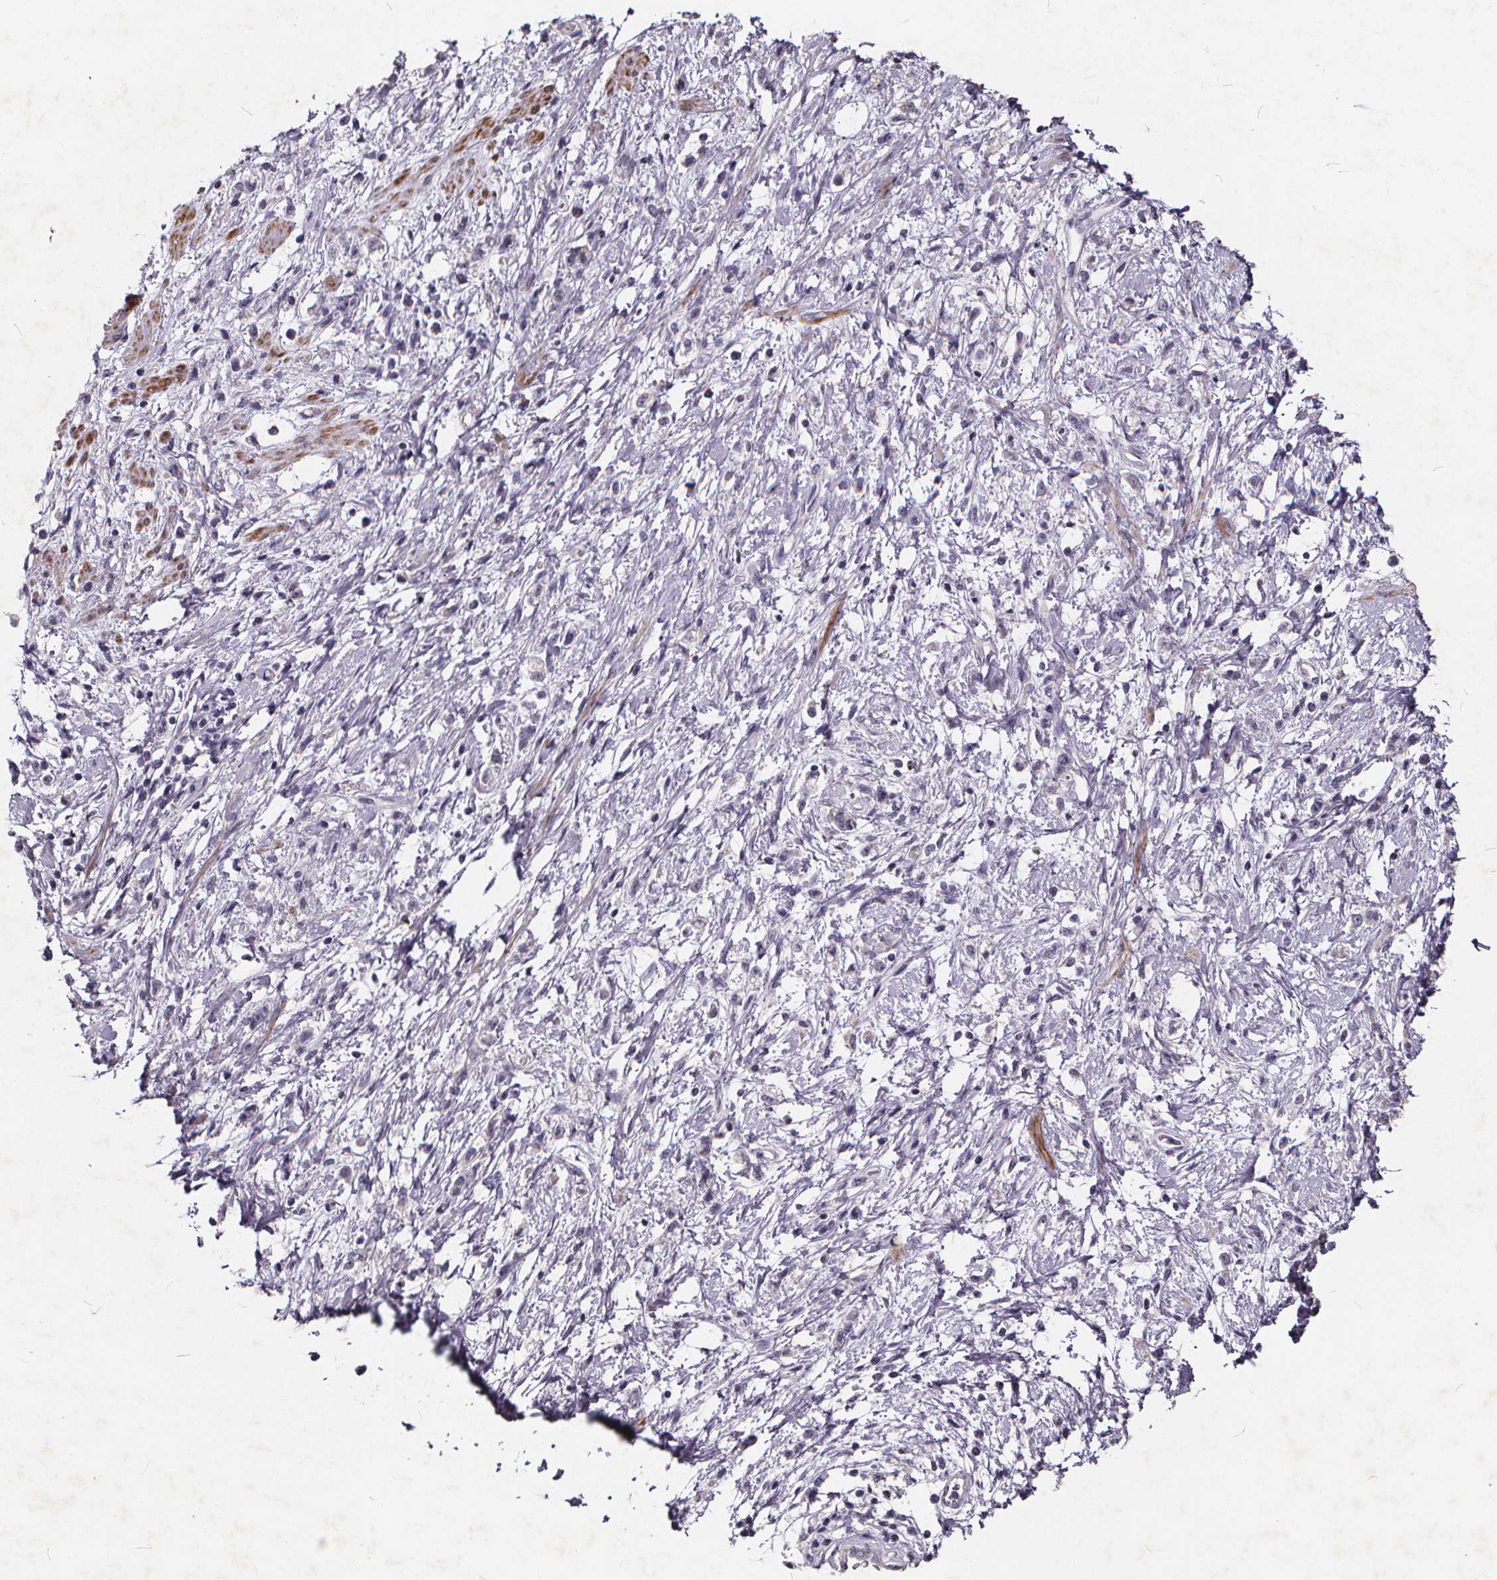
{"staining": {"intensity": "negative", "quantity": "none", "location": "none"}, "tissue": "stomach cancer", "cell_type": "Tumor cells", "image_type": "cancer", "snomed": [{"axis": "morphology", "description": "Adenocarcinoma, NOS"}, {"axis": "topography", "description": "Stomach"}], "caption": "Stomach cancer (adenocarcinoma) was stained to show a protein in brown. There is no significant positivity in tumor cells.", "gene": "TSPAN14", "patient": {"sex": "female", "age": 60}}